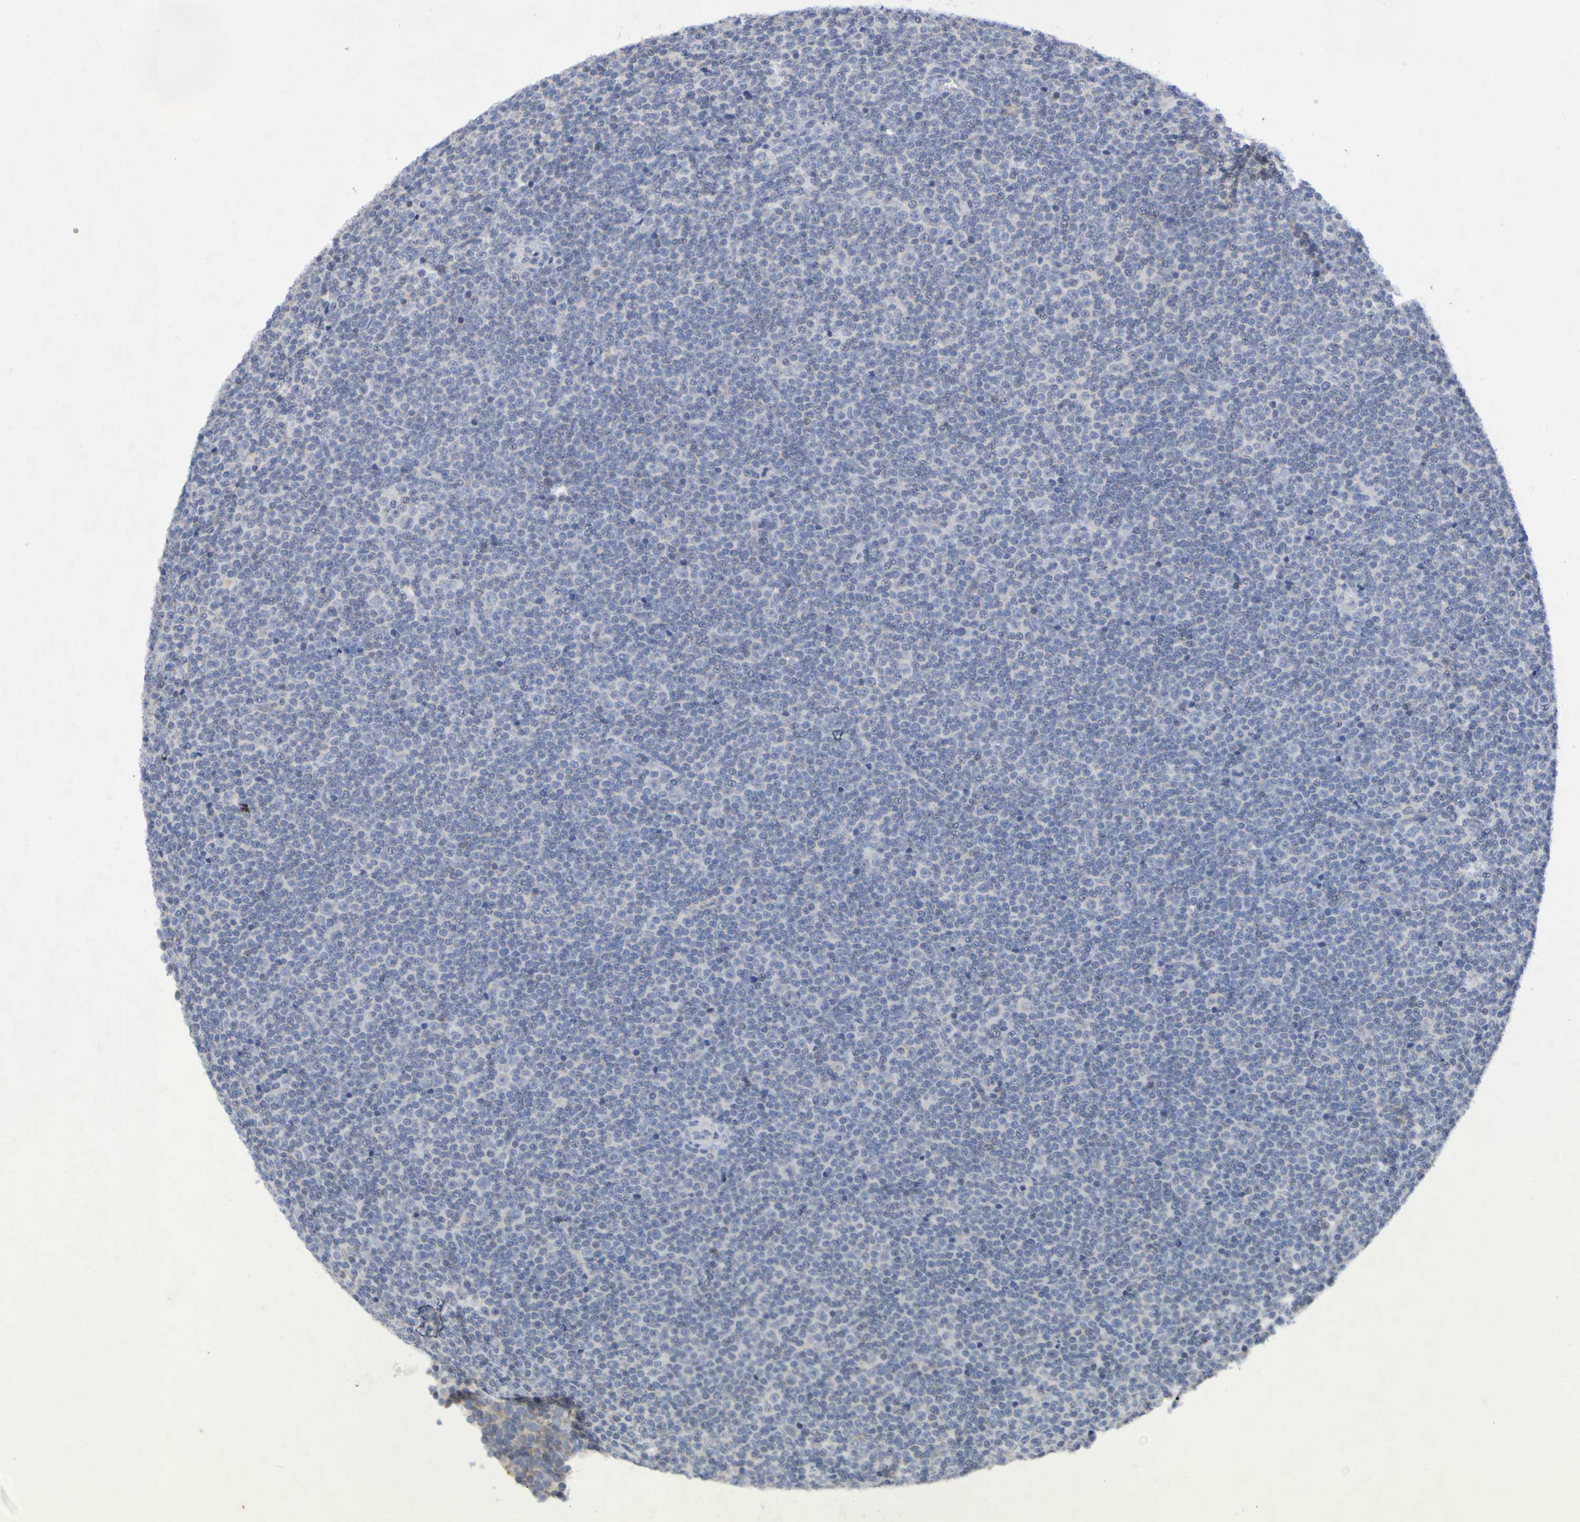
{"staining": {"intensity": "negative", "quantity": "none", "location": "none"}, "tissue": "lymphoma", "cell_type": "Tumor cells", "image_type": "cancer", "snomed": [{"axis": "morphology", "description": "Malignant lymphoma, non-Hodgkin's type, Low grade"}, {"axis": "topography", "description": "Lymph node"}], "caption": "Immunohistochemical staining of low-grade malignant lymphoma, non-Hodgkin's type reveals no significant staining in tumor cells.", "gene": "PTP4A2", "patient": {"sex": "female", "age": 67}}